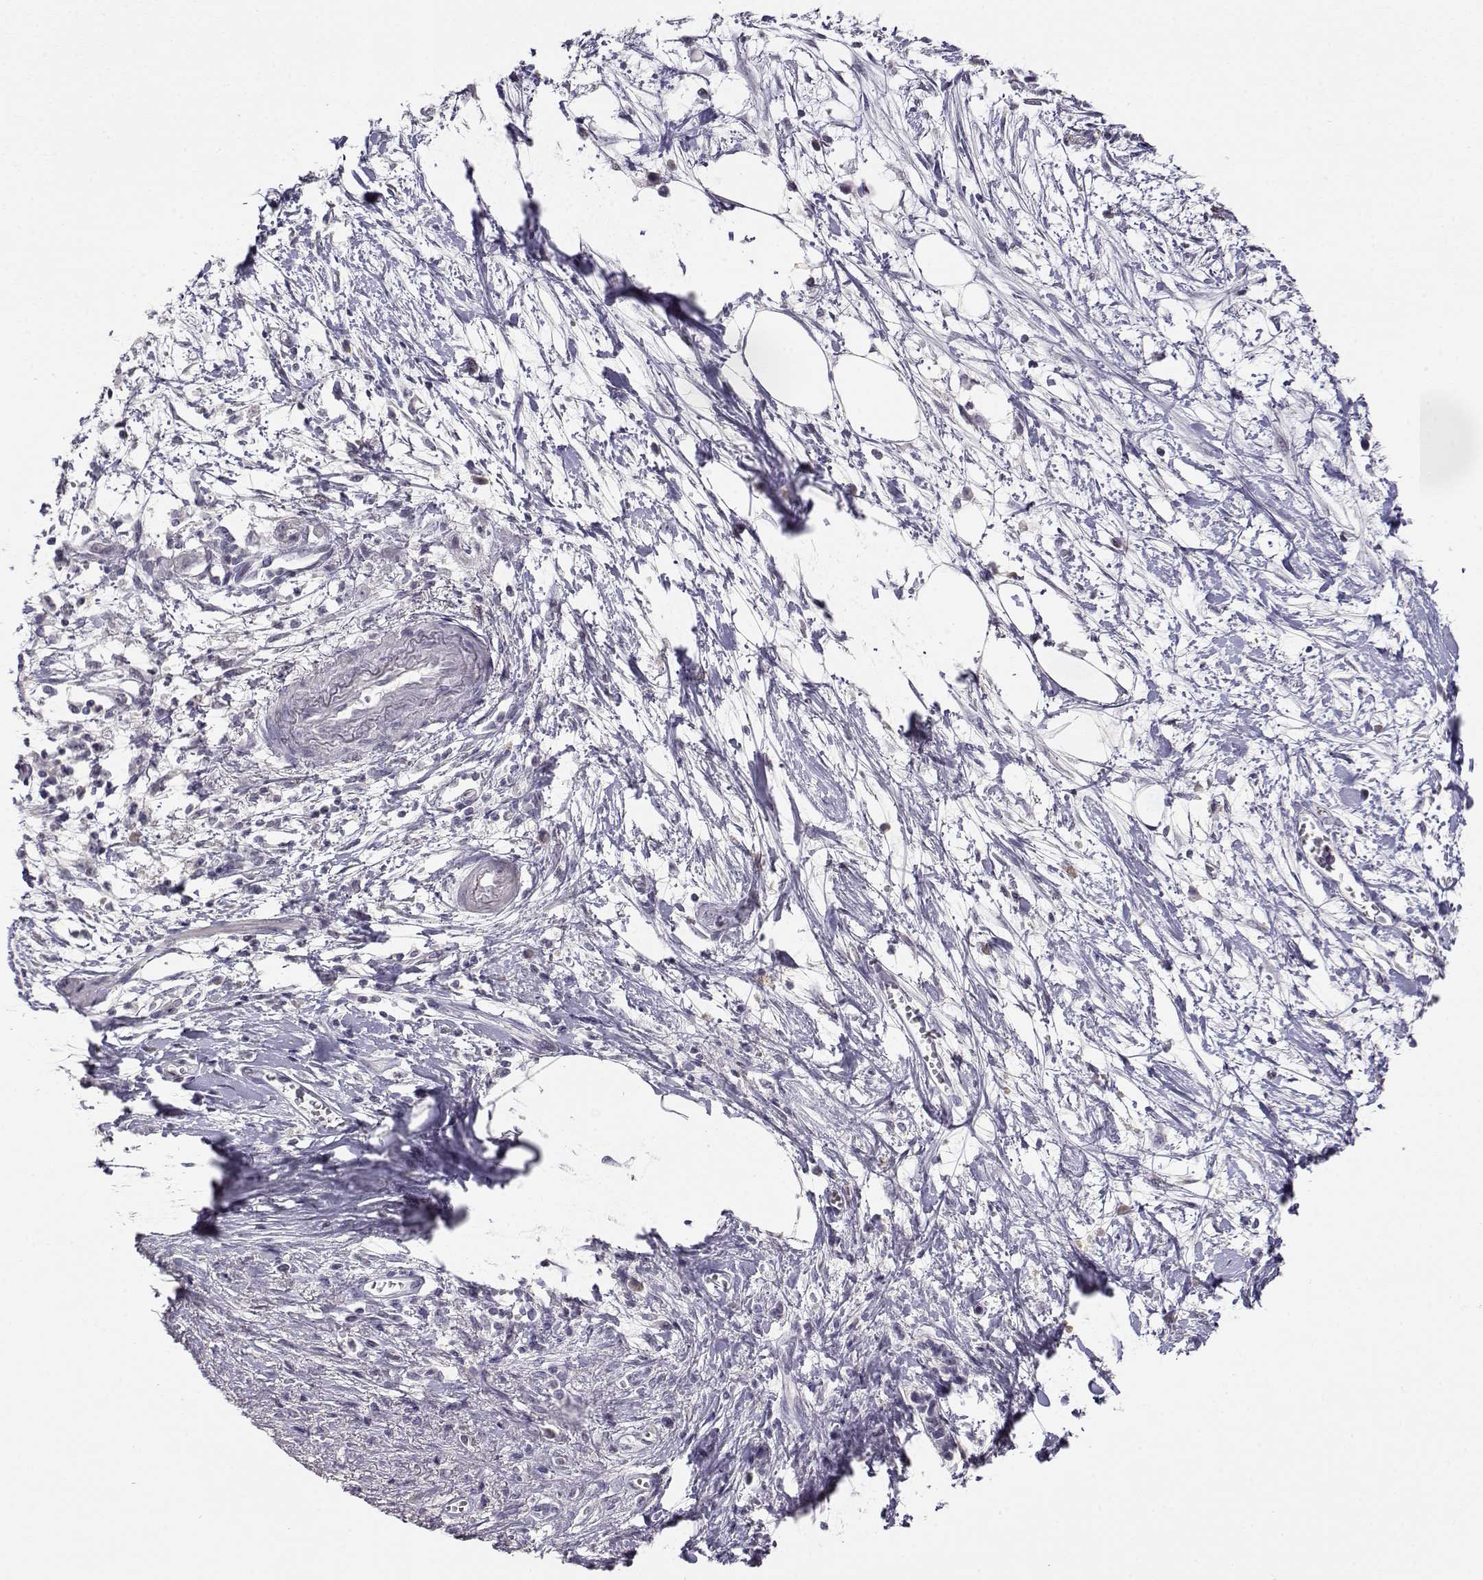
{"staining": {"intensity": "negative", "quantity": "none", "location": "none"}, "tissue": "pancreatic cancer", "cell_type": "Tumor cells", "image_type": "cancer", "snomed": [{"axis": "morphology", "description": "Normal tissue, NOS"}, {"axis": "morphology", "description": "Adenocarcinoma, NOS"}, {"axis": "topography", "description": "Lymph node"}, {"axis": "topography", "description": "Pancreas"}], "caption": "This is an immunohistochemistry (IHC) micrograph of human pancreatic adenocarcinoma. There is no staining in tumor cells.", "gene": "RHOXF2", "patient": {"sex": "female", "age": 58}}